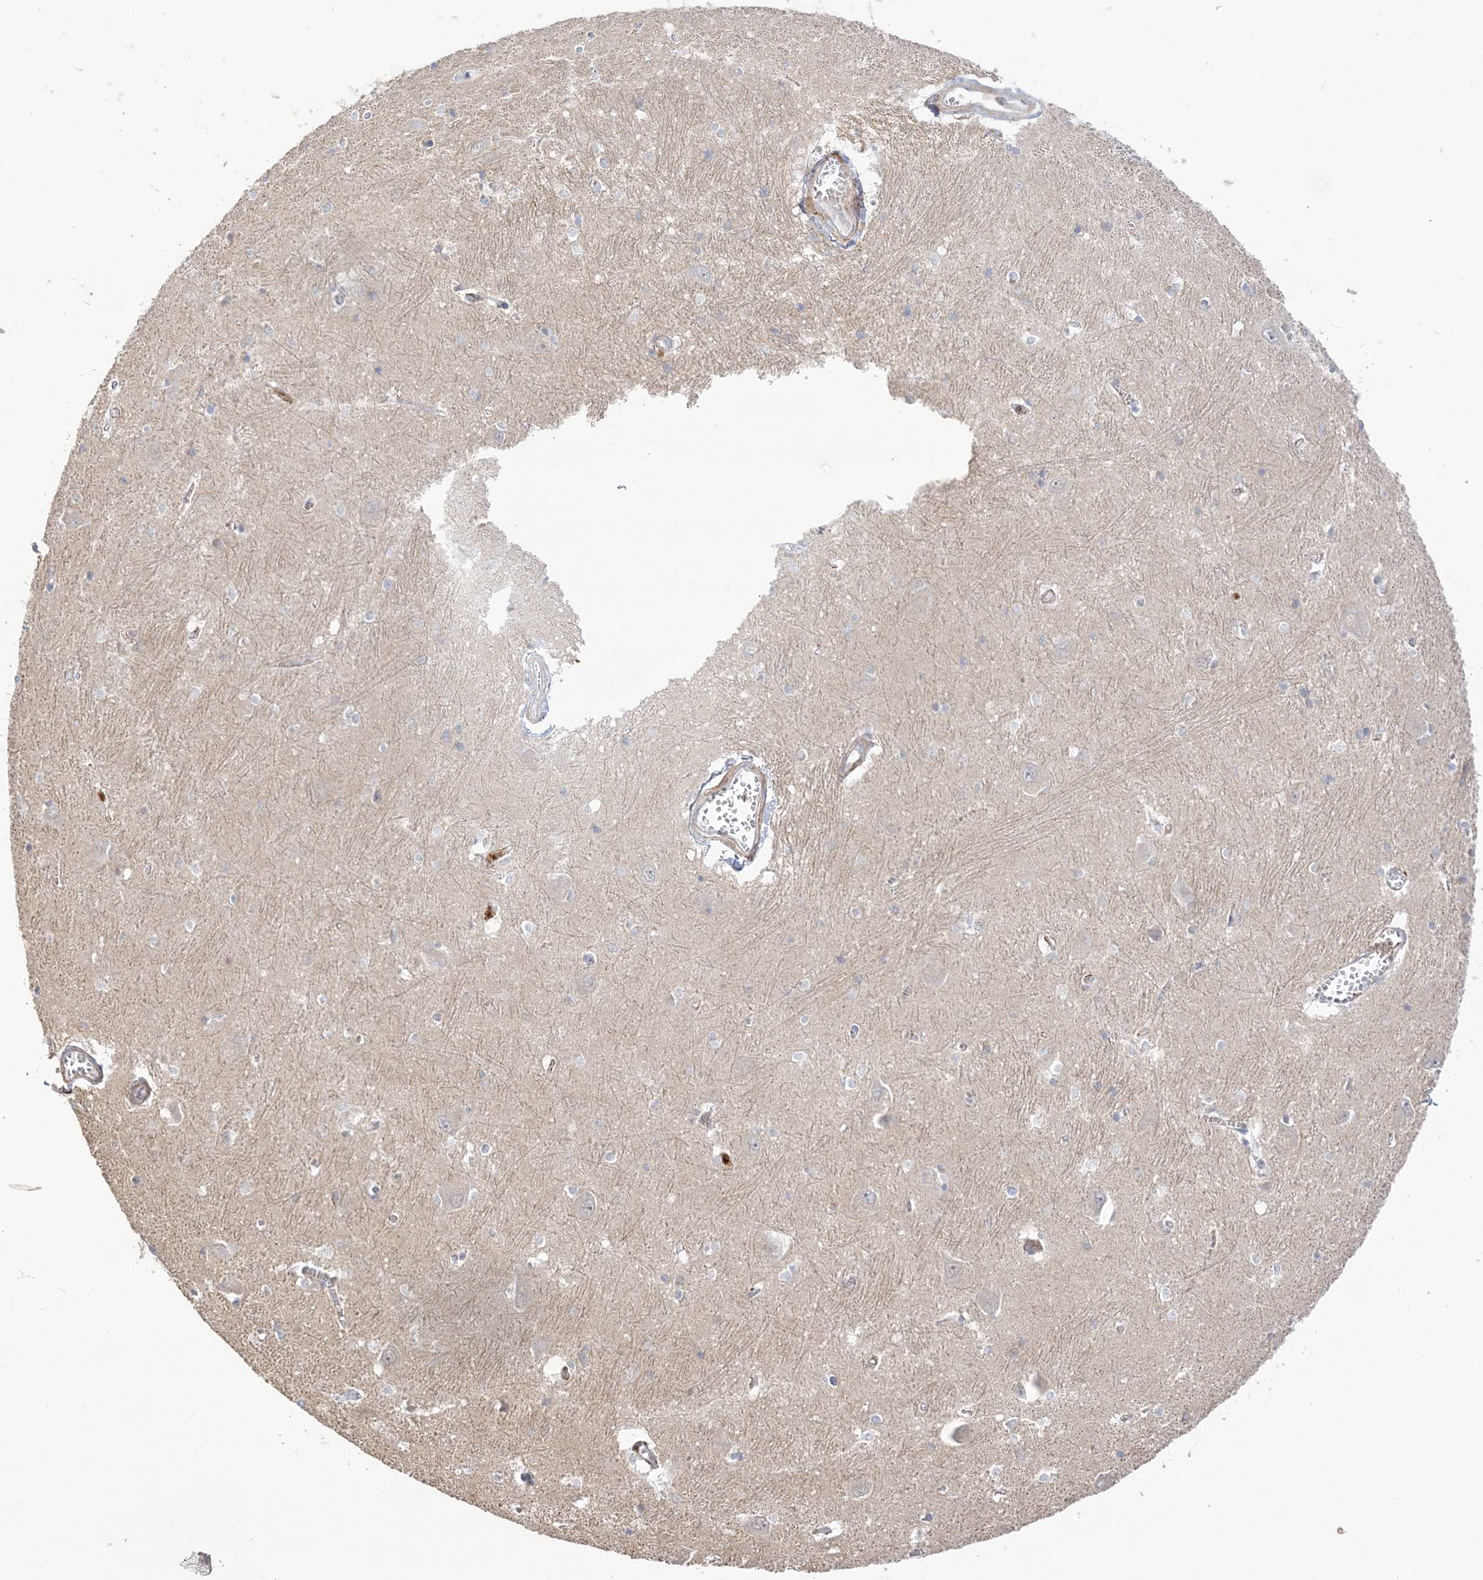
{"staining": {"intensity": "negative", "quantity": "none", "location": "none"}, "tissue": "caudate", "cell_type": "Glial cells", "image_type": "normal", "snomed": [{"axis": "morphology", "description": "Normal tissue, NOS"}, {"axis": "topography", "description": "Lateral ventricle wall"}], "caption": "This is a histopathology image of immunohistochemistry (IHC) staining of benign caudate, which shows no positivity in glial cells.", "gene": "NAF1", "patient": {"sex": "male", "age": 37}}